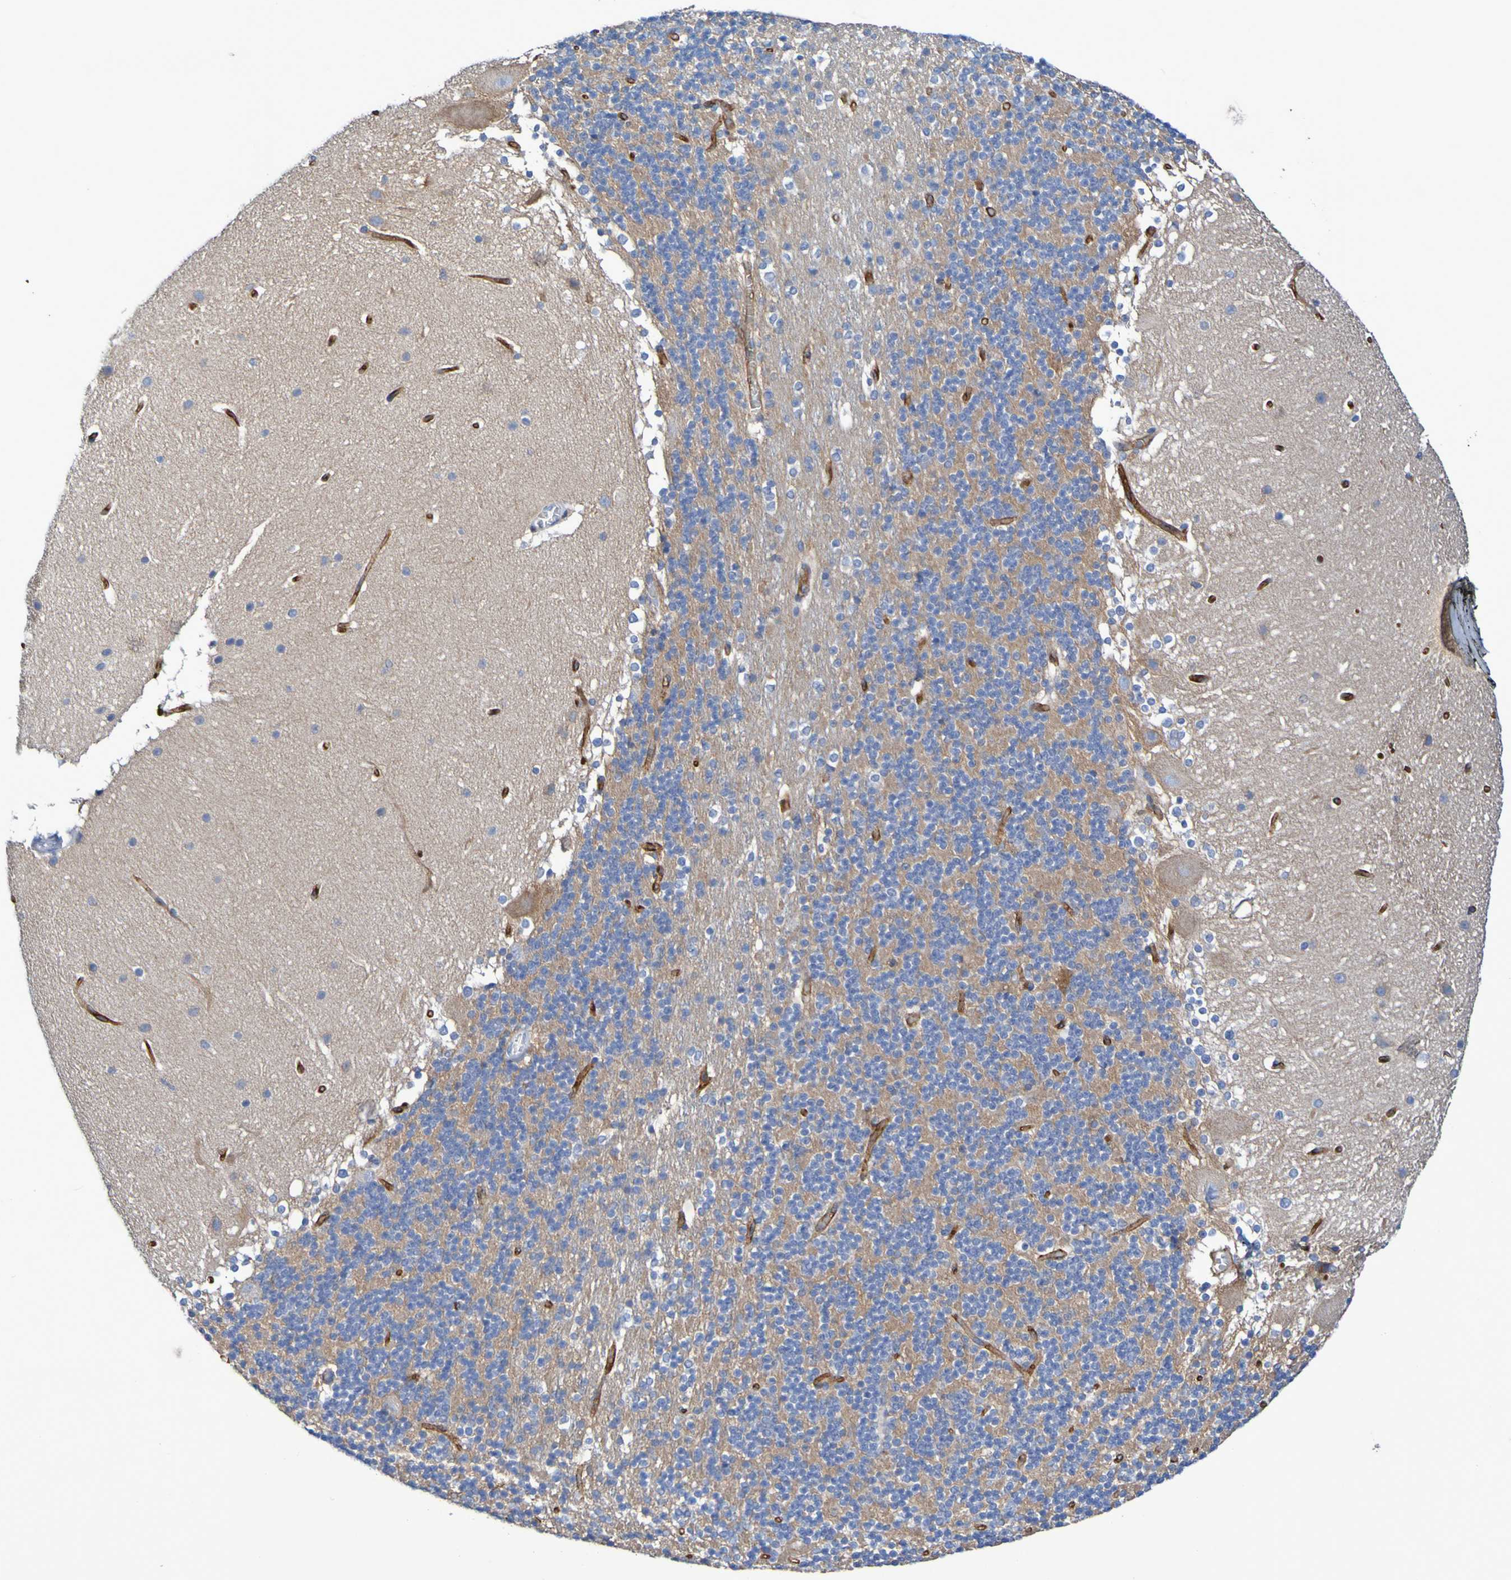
{"staining": {"intensity": "negative", "quantity": "none", "location": "none"}, "tissue": "cerebellum", "cell_type": "Cells in granular layer", "image_type": "normal", "snomed": [{"axis": "morphology", "description": "Normal tissue, NOS"}, {"axis": "topography", "description": "Cerebellum"}], "caption": "High power microscopy image of an immunohistochemistry (IHC) photomicrograph of unremarkable cerebellum, revealing no significant expression in cells in granular layer.", "gene": "SLC3A2", "patient": {"sex": "female", "age": 19}}